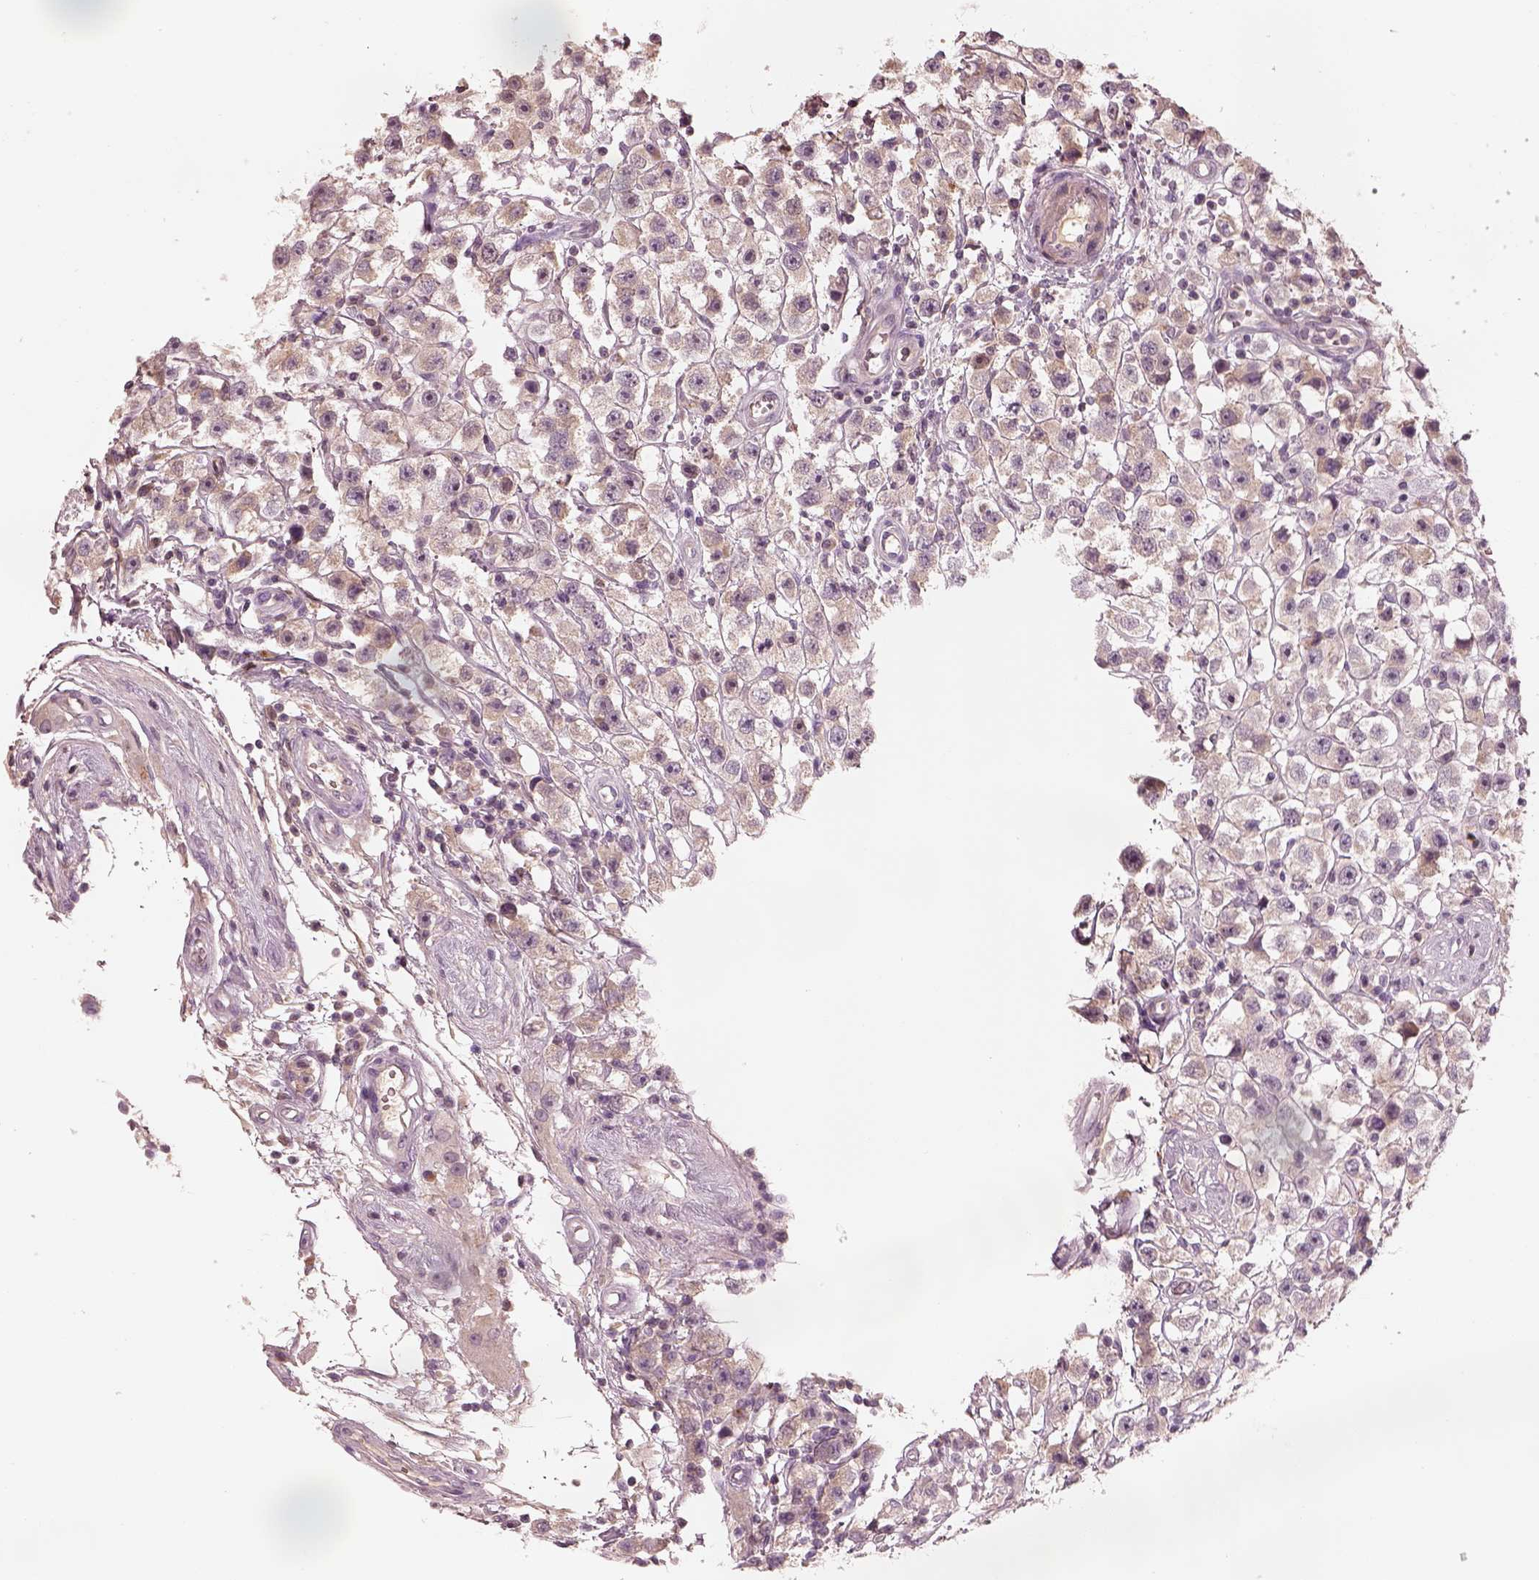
{"staining": {"intensity": "negative", "quantity": "none", "location": "none"}, "tissue": "testis cancer", "cell_type": "Tumor cells", "image_type": "cancer", "snomed": [{"axis": "morphology", "description": "Seminoma, NOS"}, {"axis": "topography", "description": "Testis"}], "caption": "Tumor cells show no significant protein staining in testis cancer (seminoma).", "gene": "SDCBP2", "patient": {"sex": "male", "age": 45}}